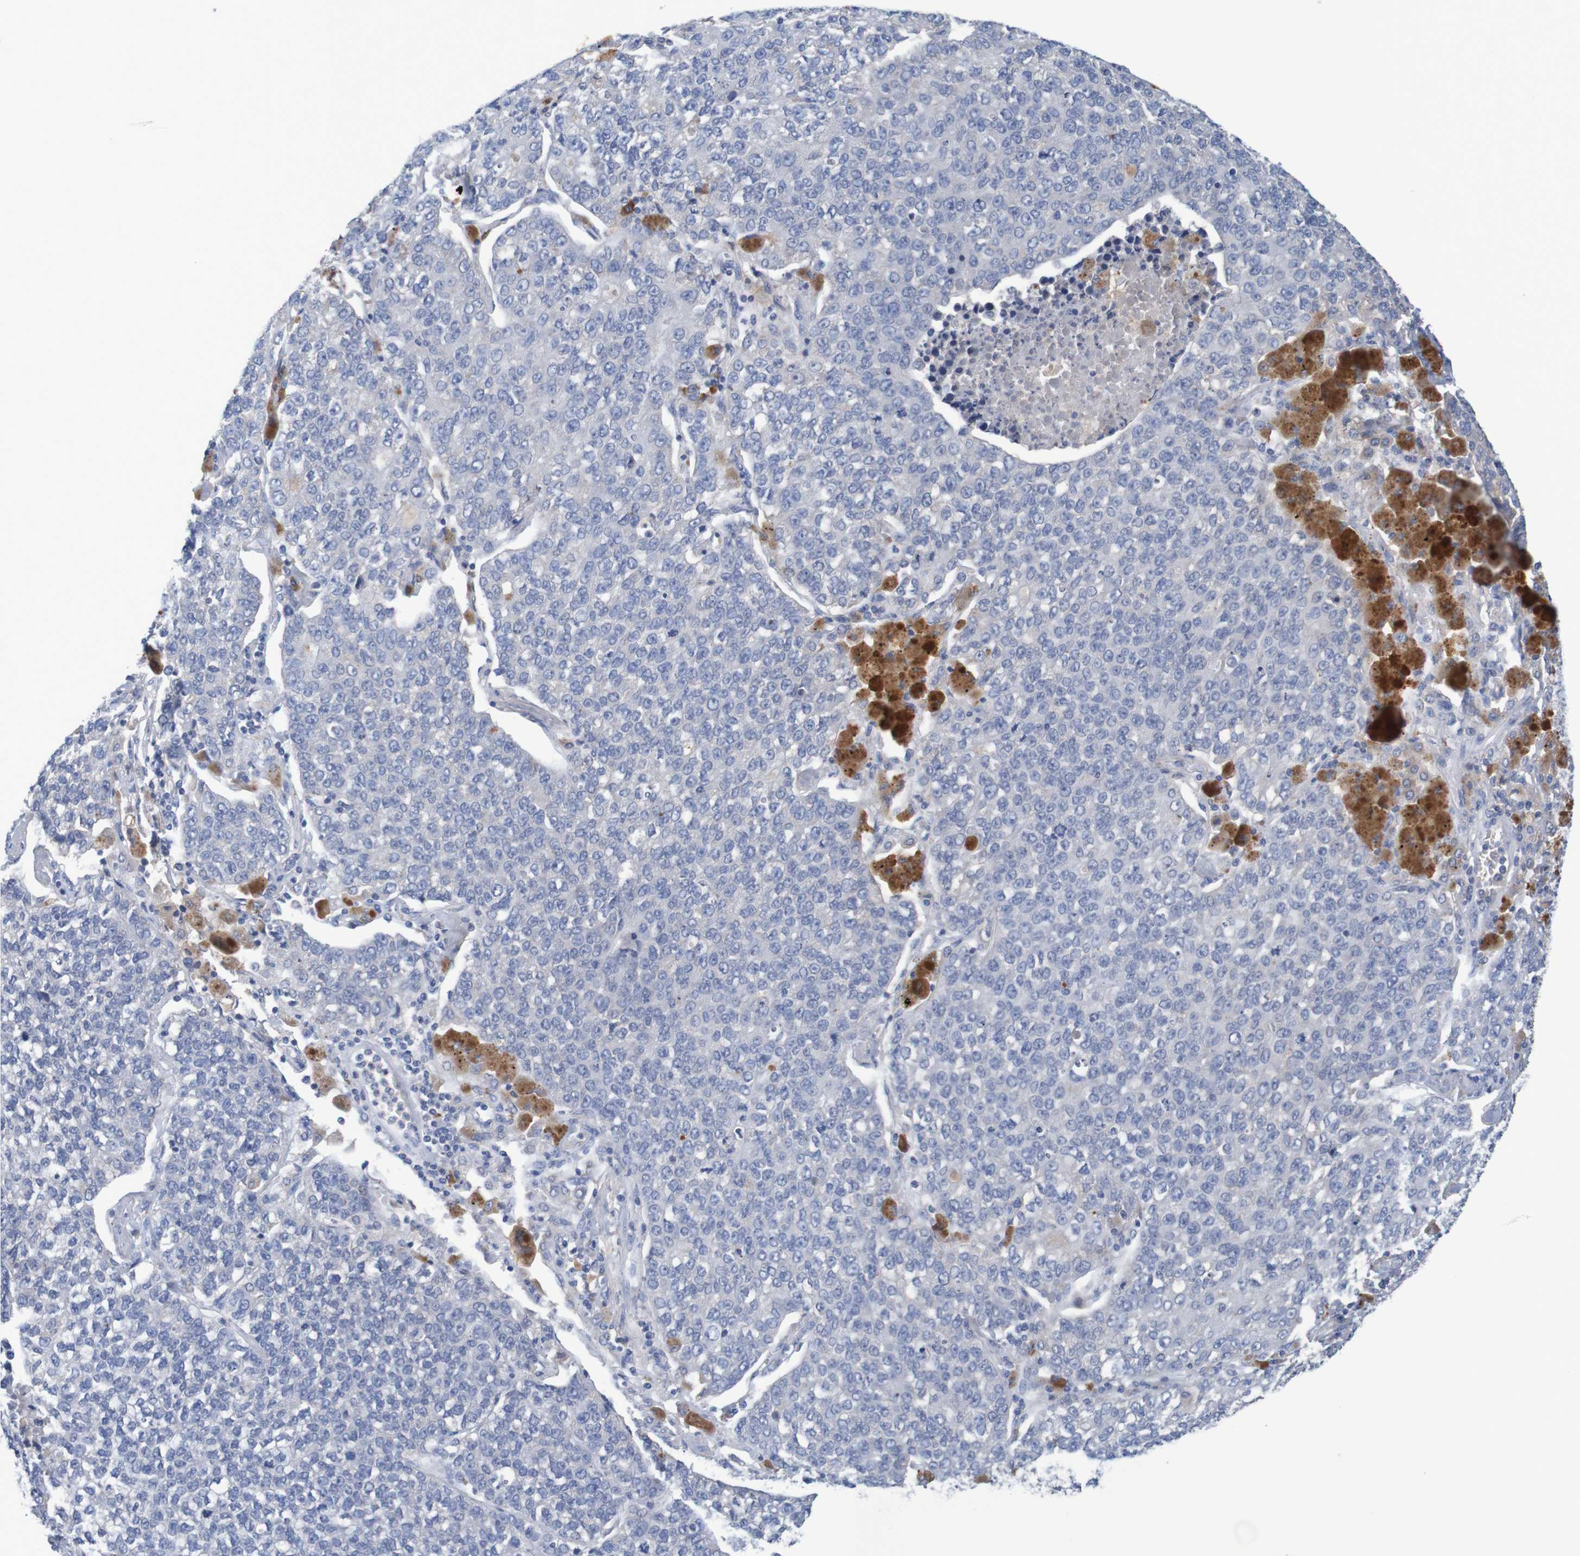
{"staining": {"intensity": "negative", "quantity": "none", "location": "none"}, "tissue": "lung cancer", "cell_type": "Tumor cells", "image_type": "cancer", "snomed": [{"axis": "morphology", "description": "Adenocarcinoma, NOS"}, {"axis": "topography", "description": "Lung"}], "caption": "This is an immunohistochemistry histopathology image of human lung cancer (adenocarcinoma). There is no positivity in tumor cells.", "gene": "LTA", "patient": {"sex": "male", "age": 49}}